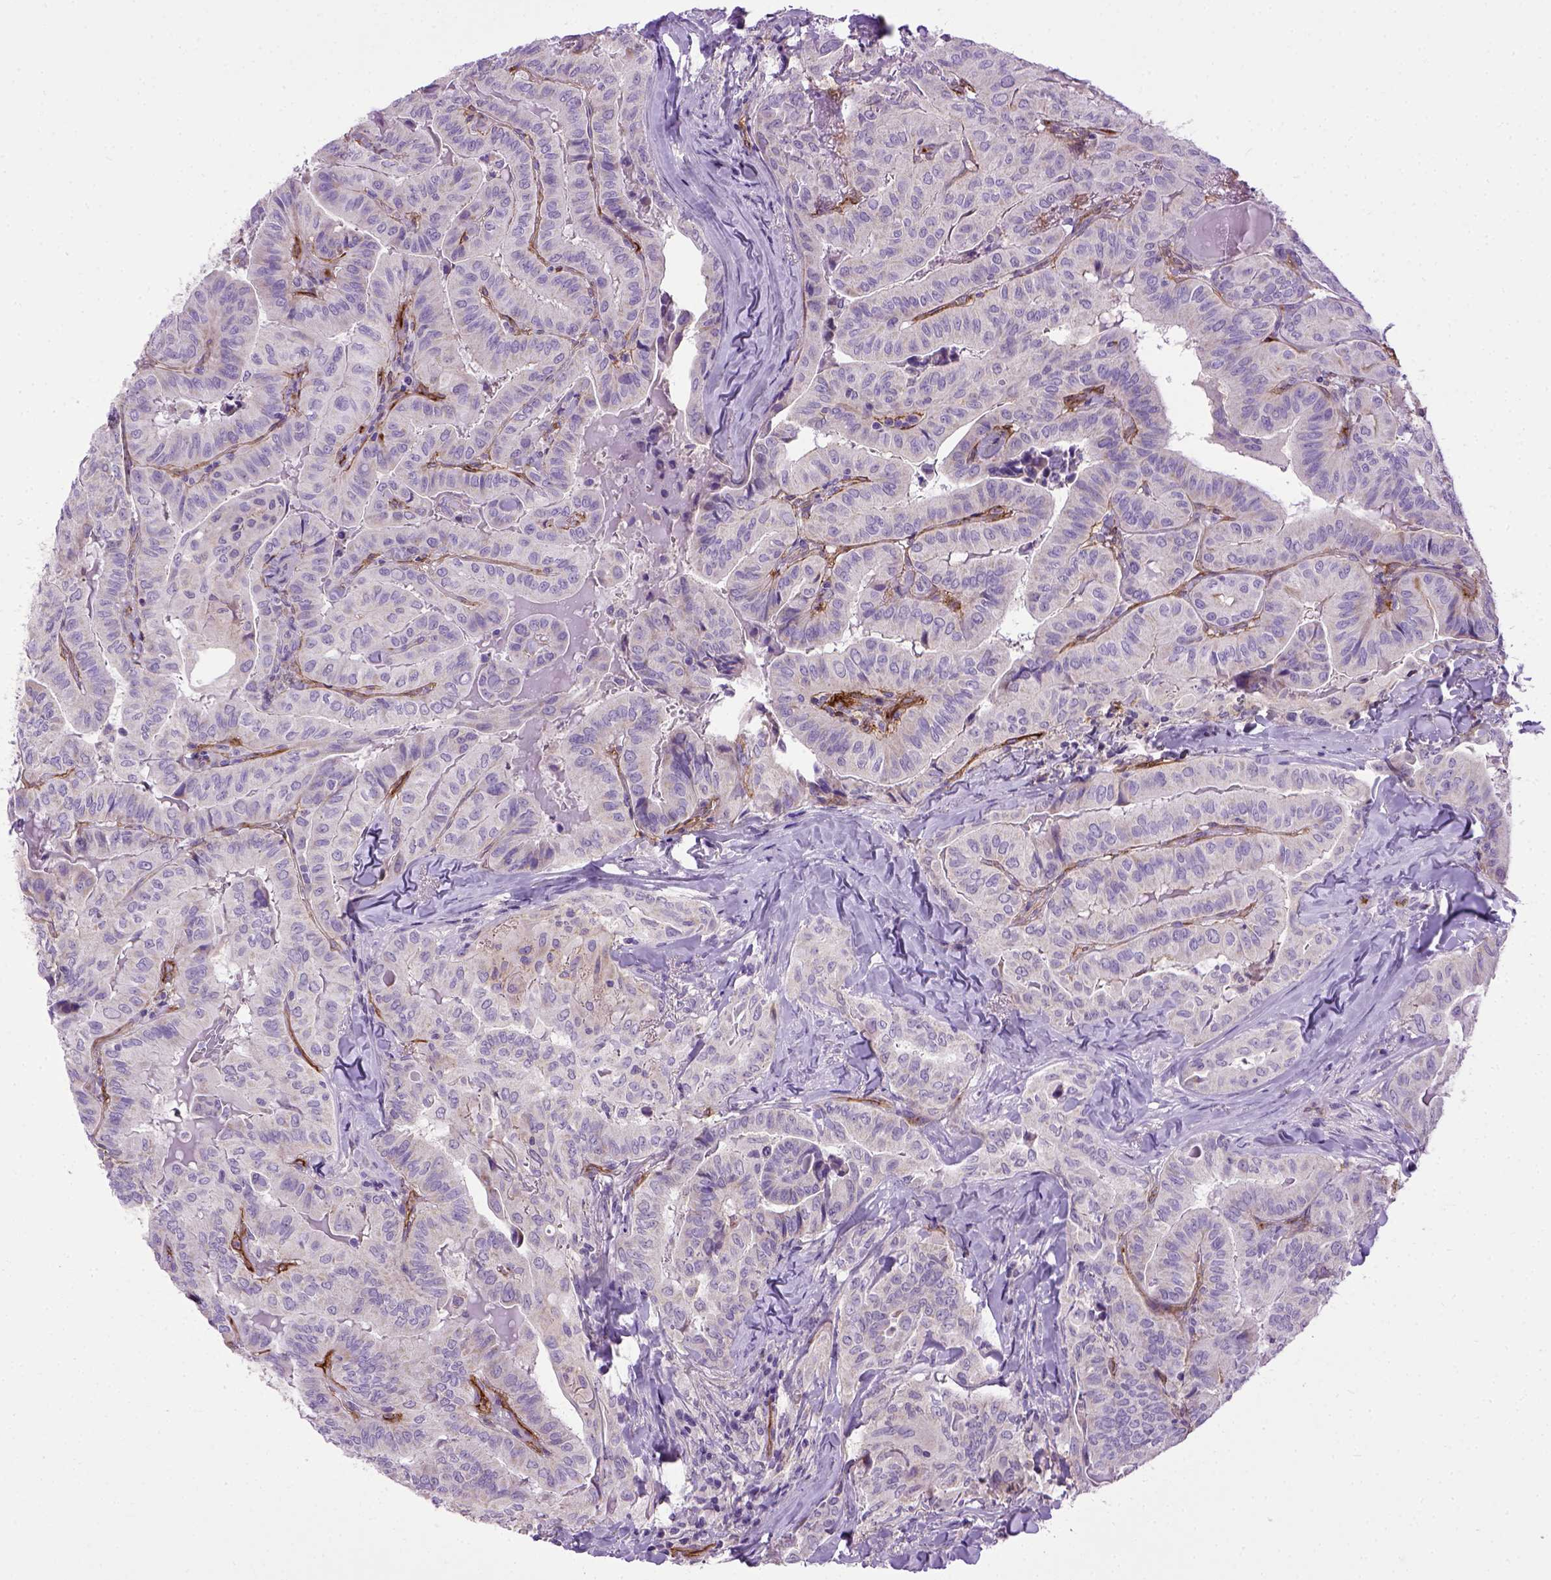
{"staining": {"intensity": "negative", "quantity": "none", "location": "none"}, "tissue": "thyroid cancer", "cell_type": "Tumor cells", "image_type": "cancer", "snomed": [{"axis": "morphology", "description": "Papillary adenocarcinoma, NOS"}, {"axis": "topography", "description": "Thyroid gland"}], "caption": "High magnification brightfield microscopy of papillary adenocarcinoma (thyroid) stained with DAB (brown) and counterstained with hematoxylin (blue): tumor cells show no significant positivity.", "gene": "ENG", "patient": {"sex": "female", "age": 68}}